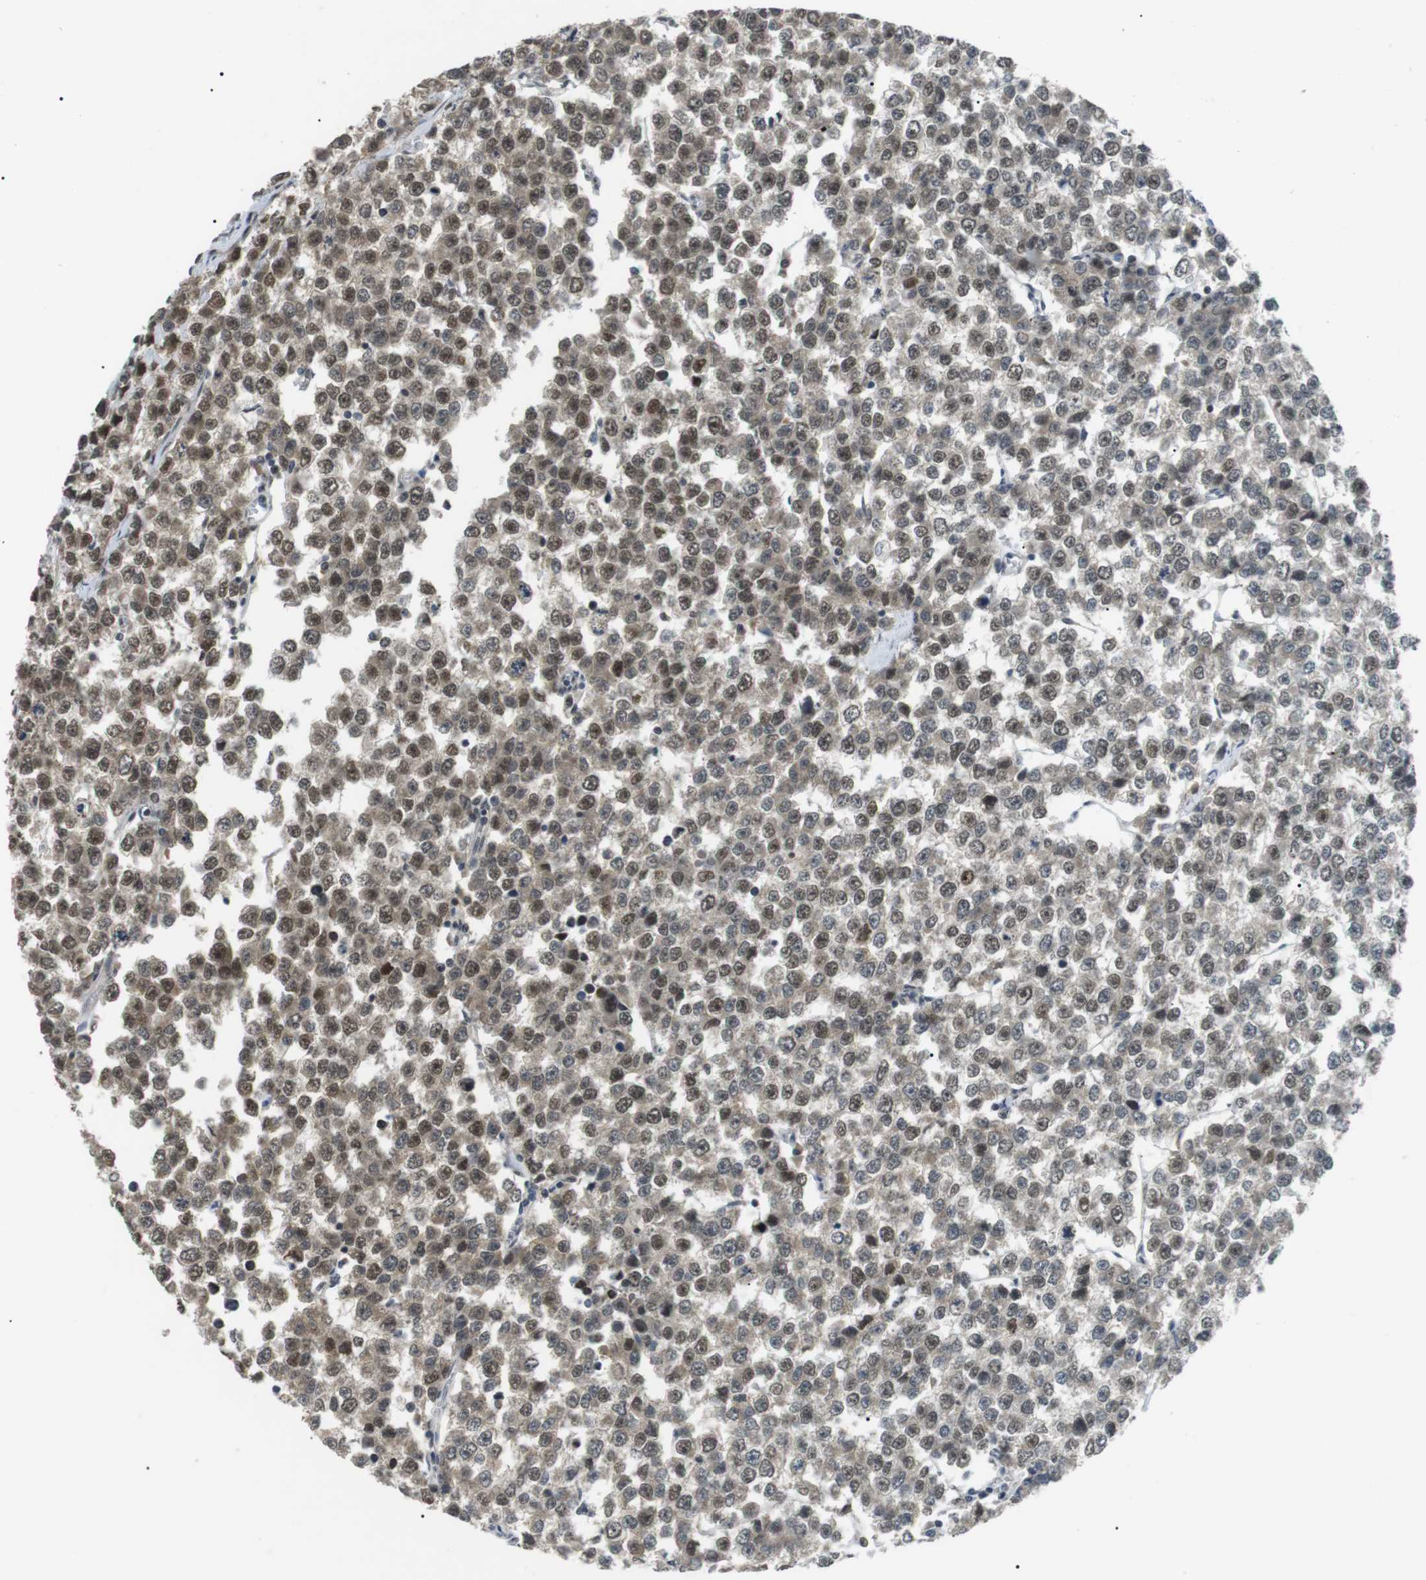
{"staining": {"intensity": "moderate", "quantity": "<25%", "location": "nuclear"}, "tissue": "testis cancer", "cell_type": "Tumor cells", "image_type": "cancer", "snomed": [{"axis": "morphology", "description": "Seminoma, NOS"}, {"axis": "morphology", "description": "Carcinoma, Embryonal, NOS"}, {"axis": "topography", "description": "Testis"}], "caption": "Immunohistochemistry histopathology image of human testis embryonal carcinoma stained for a protein (brown), which demonstrates low levels of moderate nuclear staining in about <25% of tumor cells.", "gene": "ORAI3", "patient": {"sex": "male", "age": 52}}